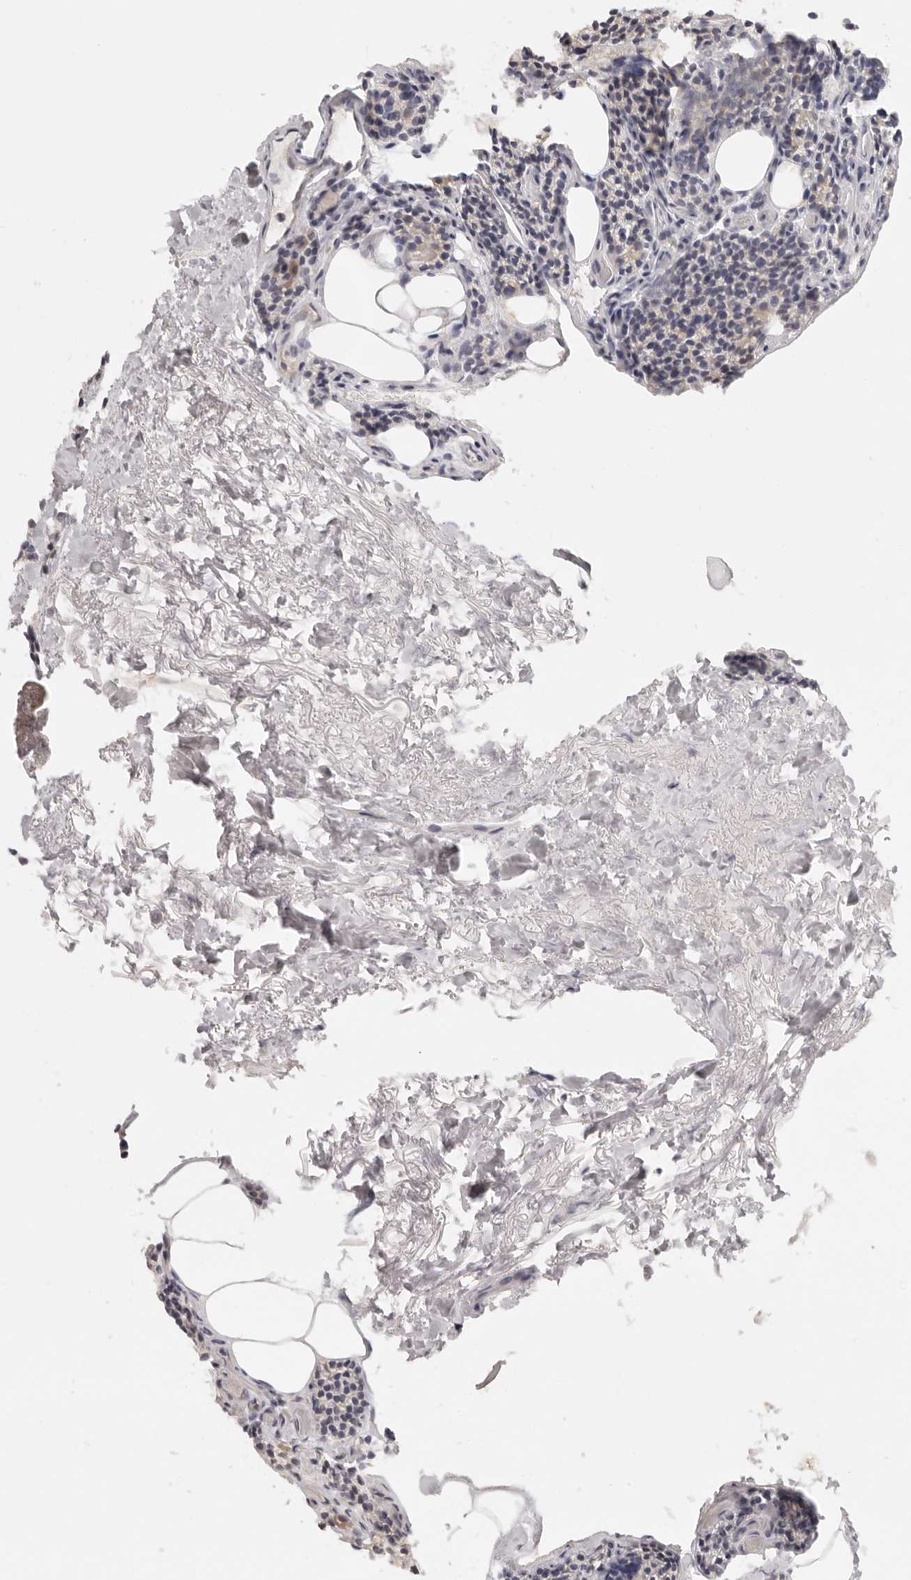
{"staining": {"intensity": "negative", "quantity": "none", "location": "none"}, "tissue": "parathyroid gland", "cell_type": "Glandular cells", "image_type": "normal", "snomed": [{"axis": "morphology", "description": "Normal tissue, NOS"}, {"axis": "topography", "description": "Parathyroid gland"}], "caption": "Immunohistochemistry micrograph of normal parathyroid gland: parathyroid gland stained with DAB exhibits no significant protein staining in glandular cells.", "gene": "RXFP1", "patient": {"sex": "female", "age": 71}}